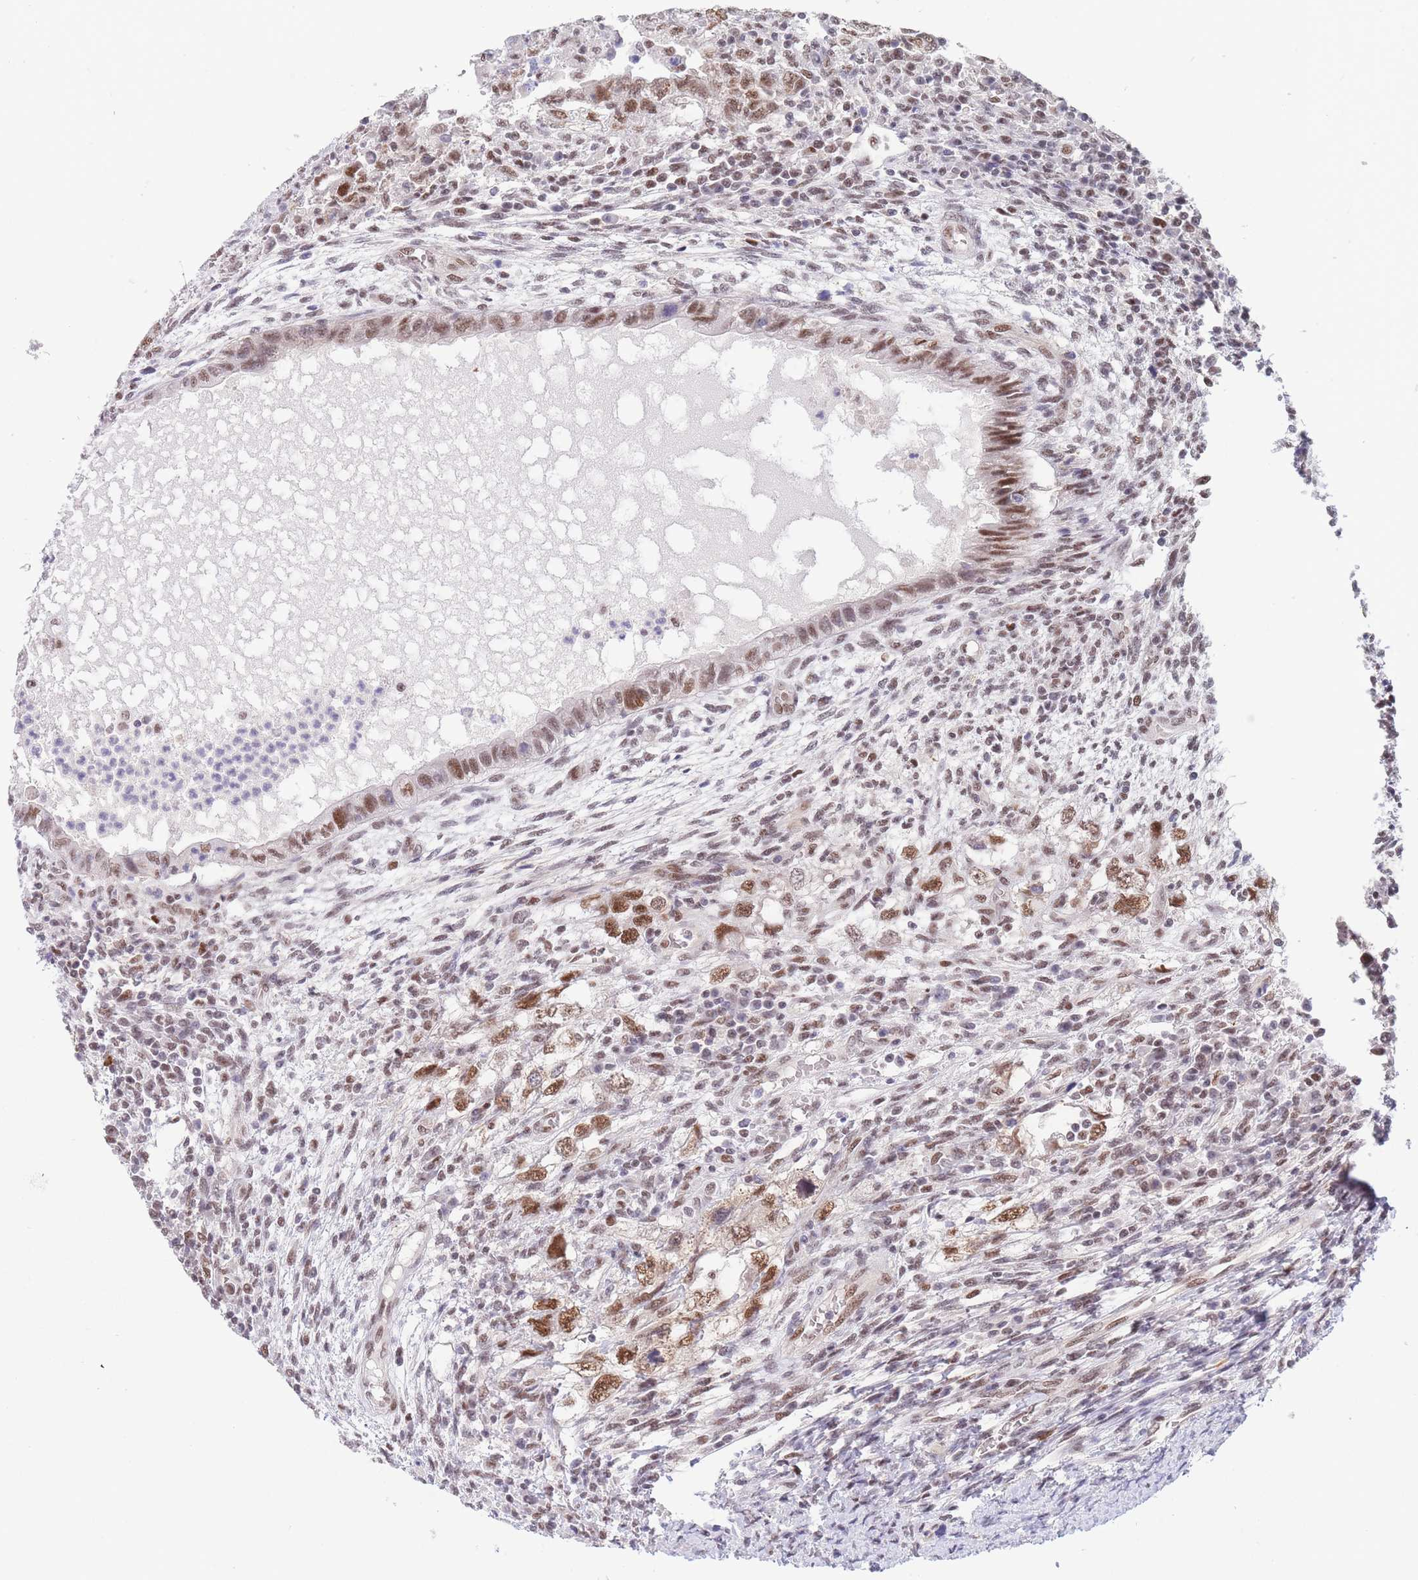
{"staining": {"intensity": "moderate", "quantity": ">75%", "location": "nuclear"}, "tissue": "testis cancer", "cell_type": "Tumor cells", "image_type": "cancer", "snomed": [{"axis": "morphology", "description": "Carcinoma, Embryonal, NOS"}, {"axis": "topography", "description": "Testis"}], "caption": "A brown stain labels moderate nuclear positivity of a protein in testis cancer tumor cells.", "gene": "SMAD9", "patient": {"sex": "male", "age": 26}}